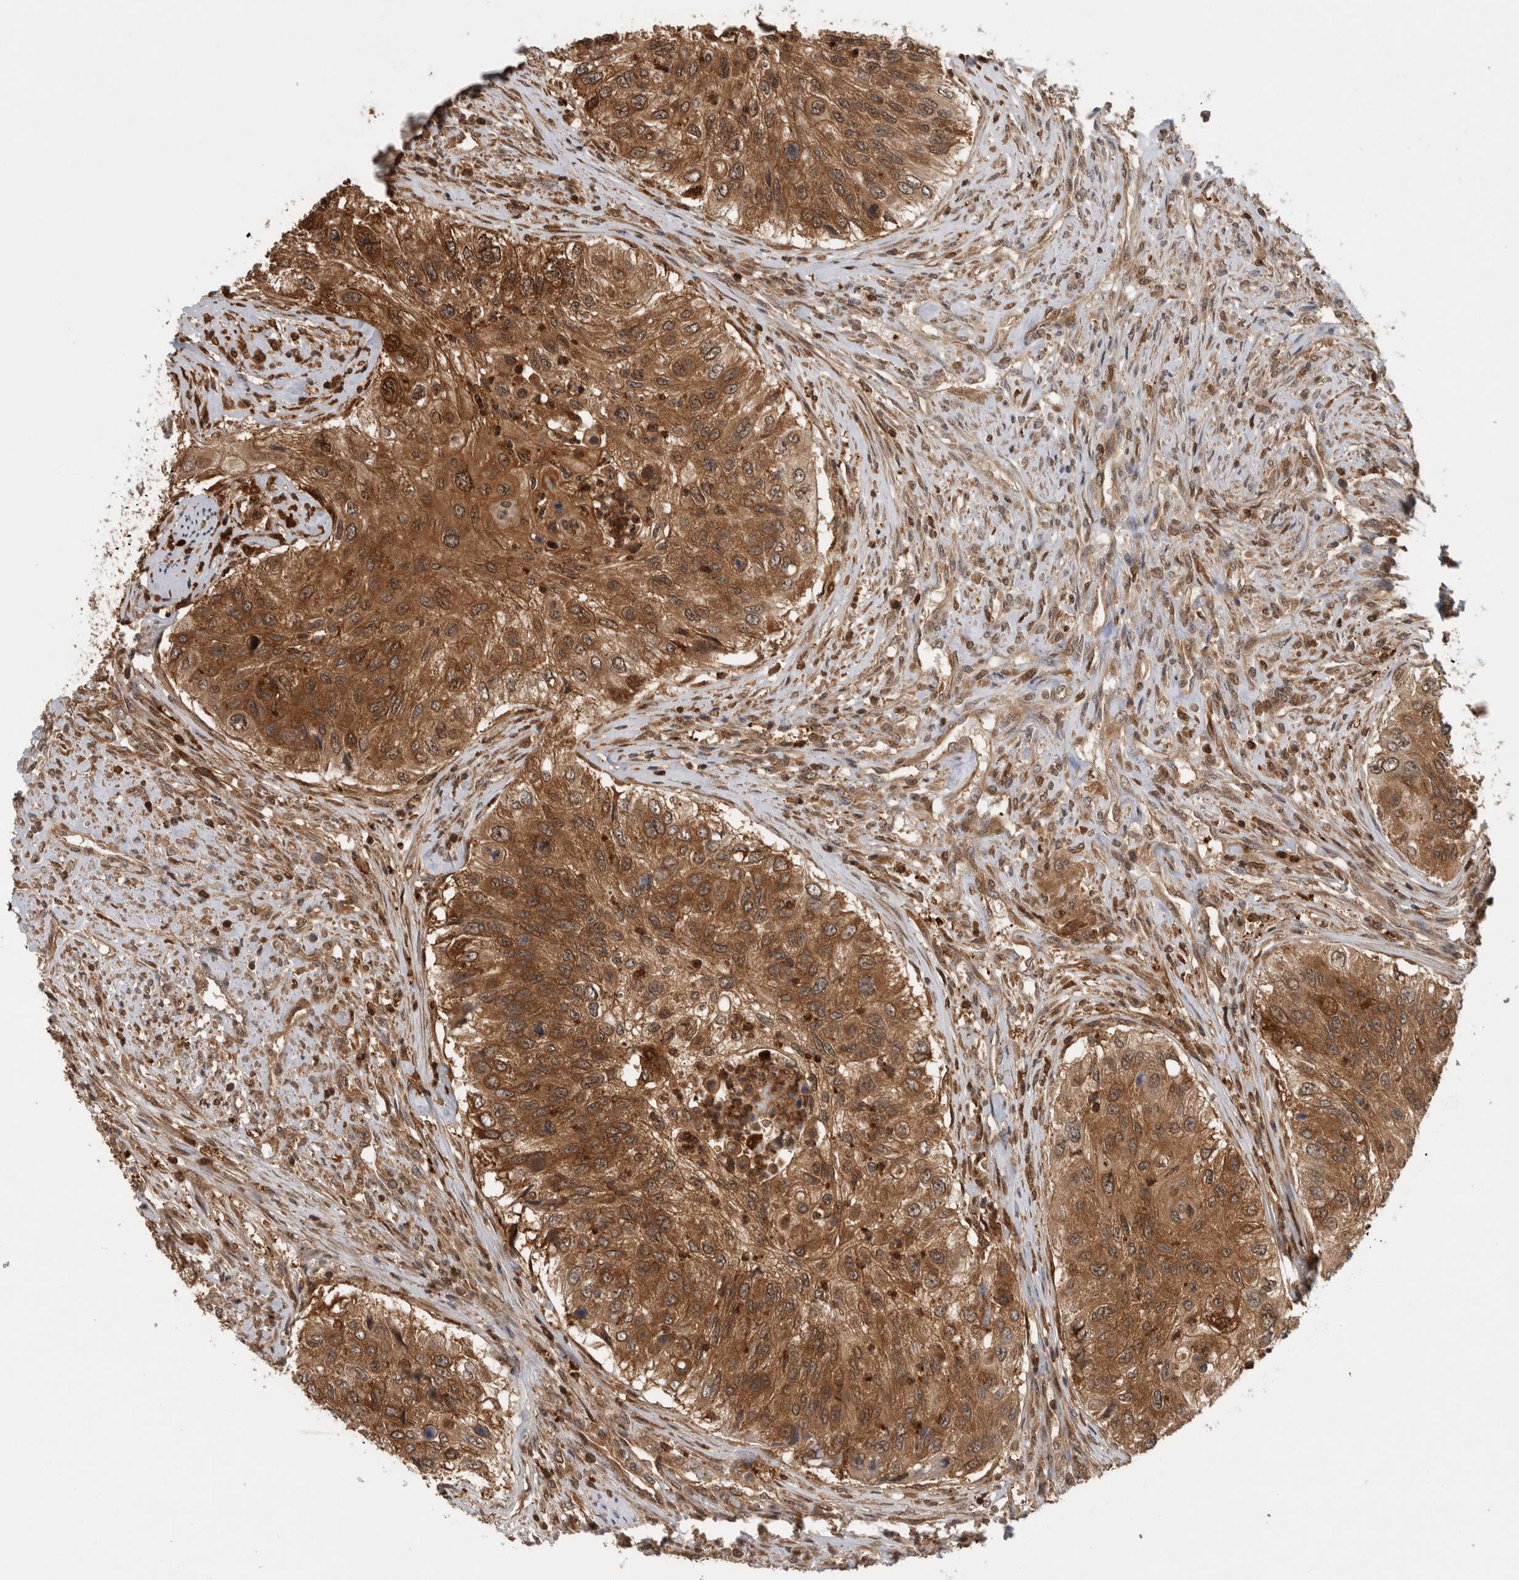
{"staining": {"intensity": "moderate", "quantity": ">75%", "location": "cytoplasmic/membranous,nuclear"}, "tissue": "urothelial cancer", "cell_type": "Tumor cells", "image_type": "cancer", "snomed": [{"axis": "morphology", "description": "Urothelial carcinoma, High grade"}, {"axis": "topography", "description": "Urinary bladder"}], "caption": "The photomicrograph demonstrates staining of urothelial cancer, revealing moderate cytoplasmic/membranous and nuclear protein expression (brown color) within tumor cells. The protein of interest is shown in brown color, while the nuclei are stained blue.", "gene": "ASTN2", "patient": {"sex": "female", "age": 60}}